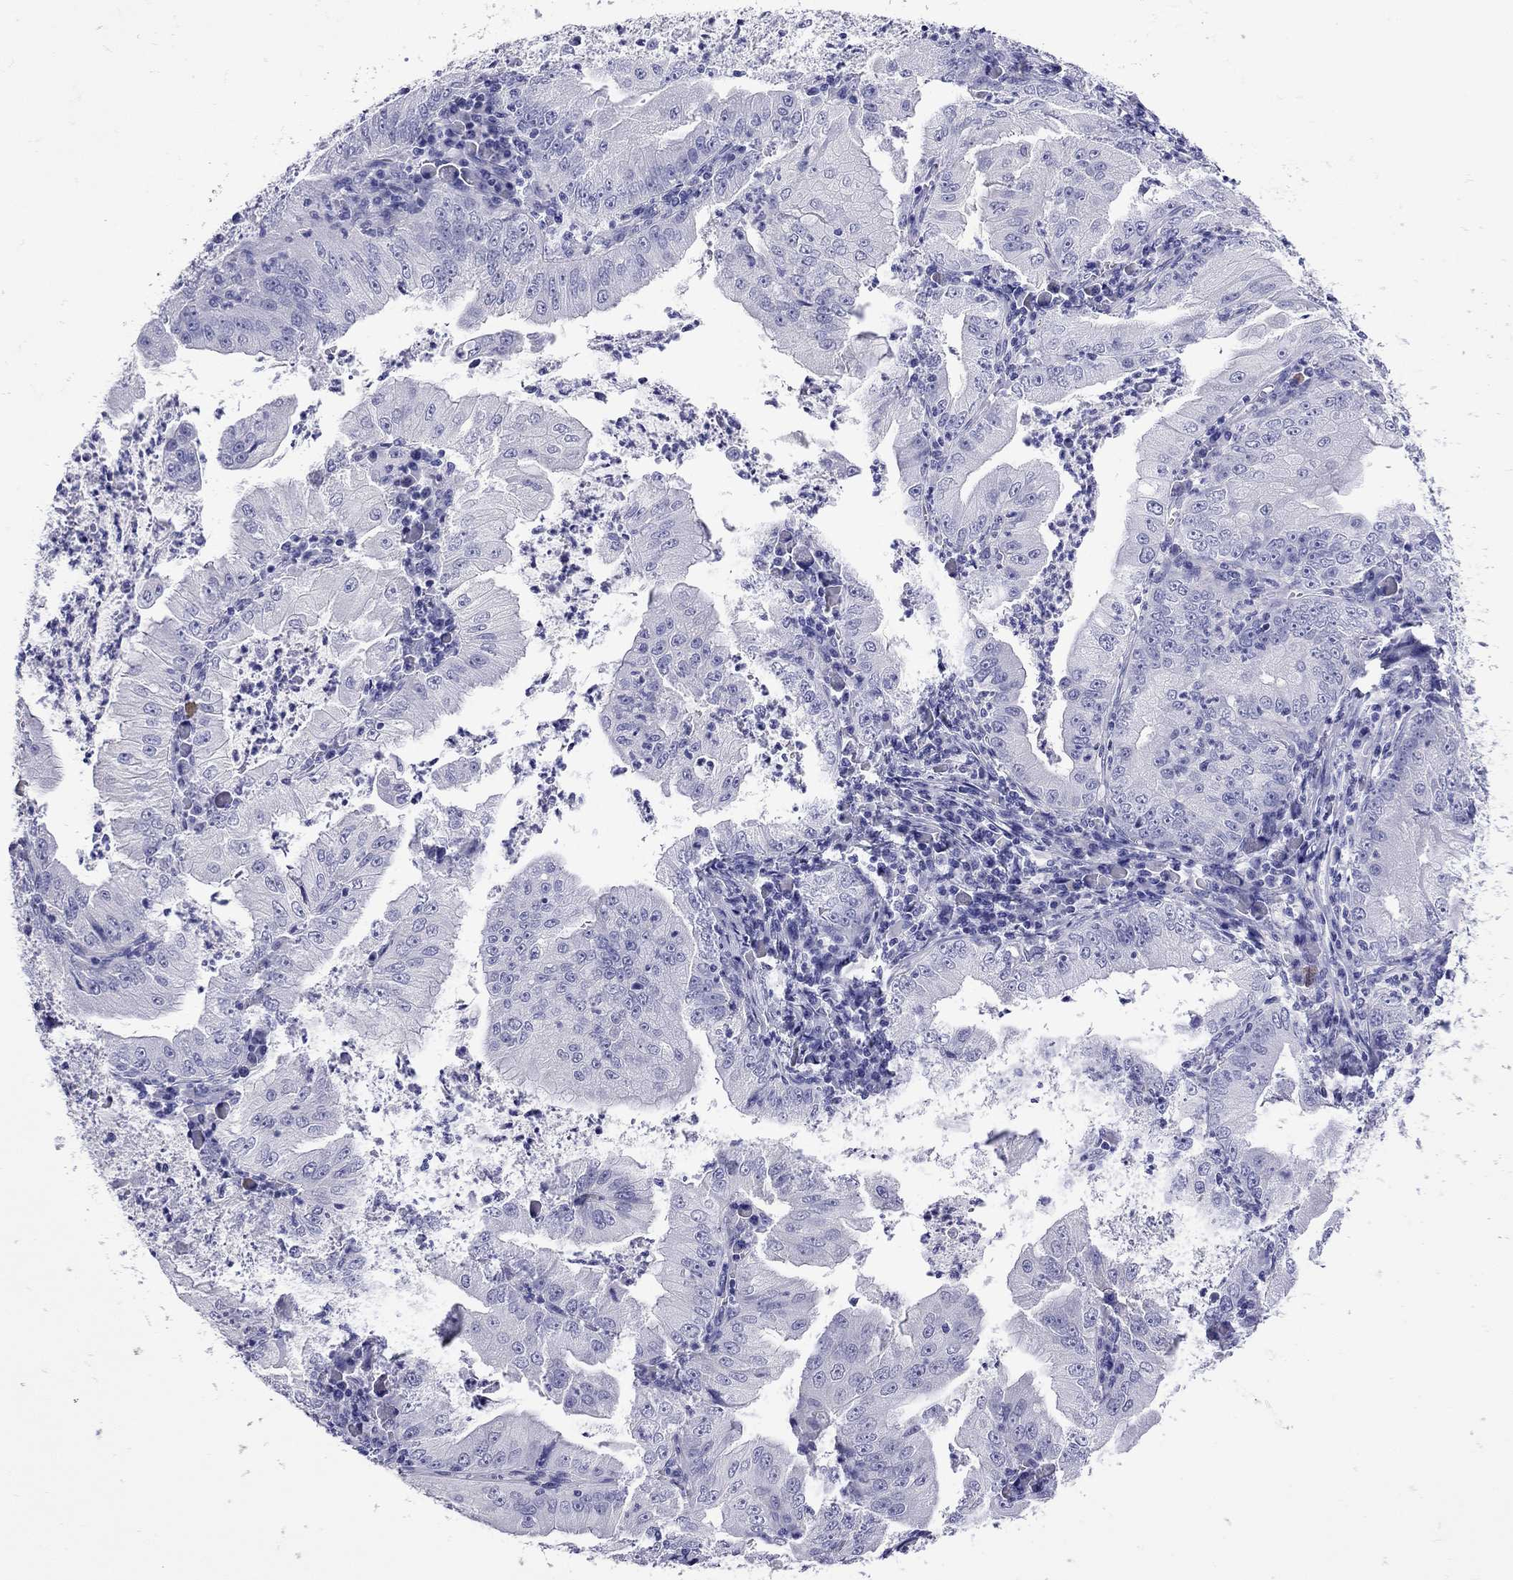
{"staining": {"intensity": "negative", "quantity": "none", "location": "none"}, "tissue": "stomach cancer", "cell_type": "Tumor cells", "image_type": "cancer", "snomed": [{"axis": "morphology", "description": "Adenocarcinoma, NOS"}, {"axis": "topography", "description": "Stomach"}], "caption": "Immunohistochemical staining of stomach cancer (adenocarcinoma) displays no significant expression in tumor cells.", "gene": "KIAA2012", "patient": {"sex": "male", "age": 76}}